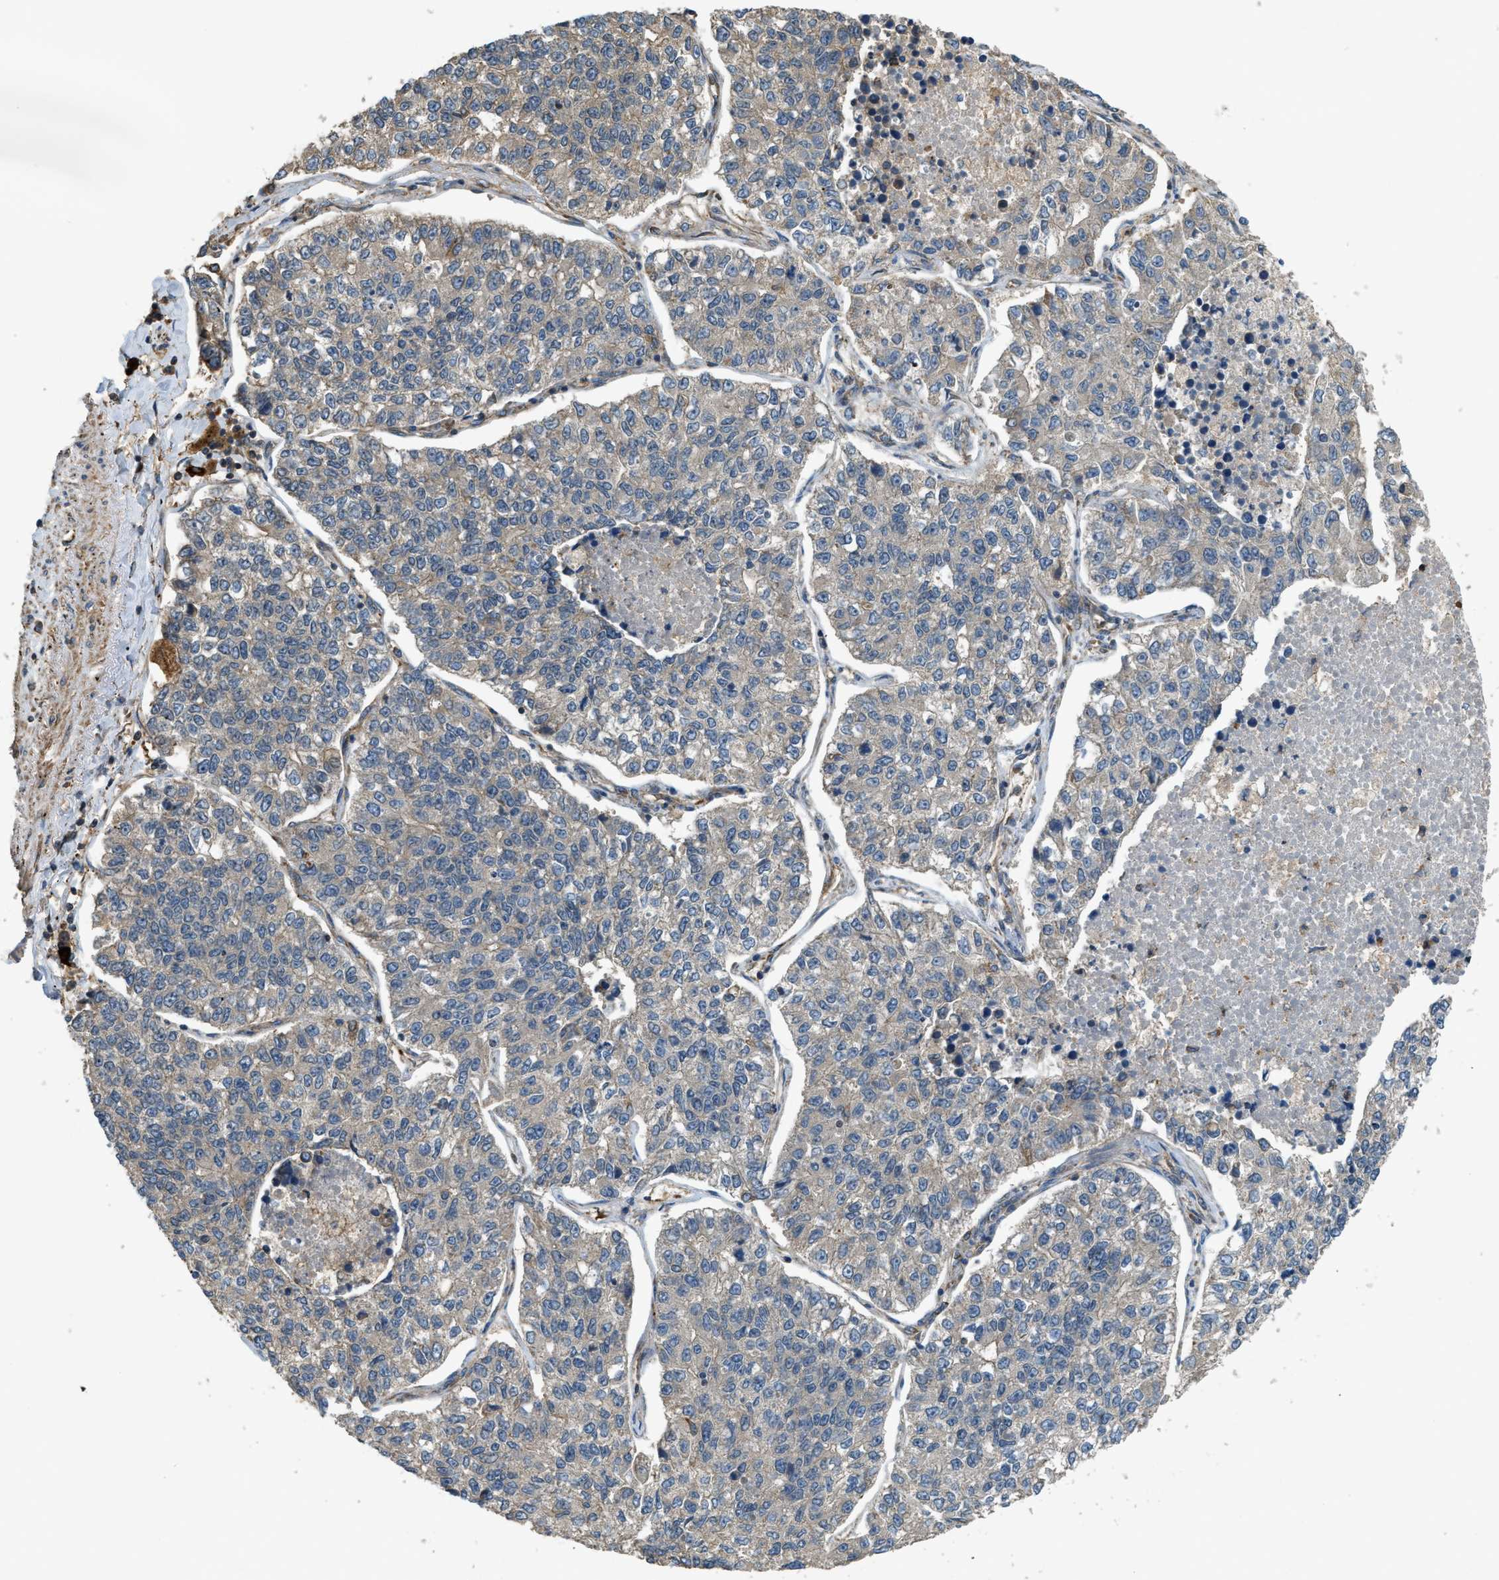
{"staining": {"intensity": "weak", "quantity": "25%-75%", "location": "cytoplasmic/membranous"}, "tissue": "lung cancer", "cell_type": "Tumor cells", "image_type": "cancer", "snomed": [{"axis": "morphology", "description": "Adenocarcinoma, NOS"}, {"axis": "topography", "description": "Lung"}], "caption": "Lung cancer (adenocarcinoma) stained for a protein (brown) exhibits weak cytoplasmic/membranous positive staining in approximately 25%-75% of tumor cells.", "gene": "BAG4", "patient": {"sex": "male", "age": 49}}